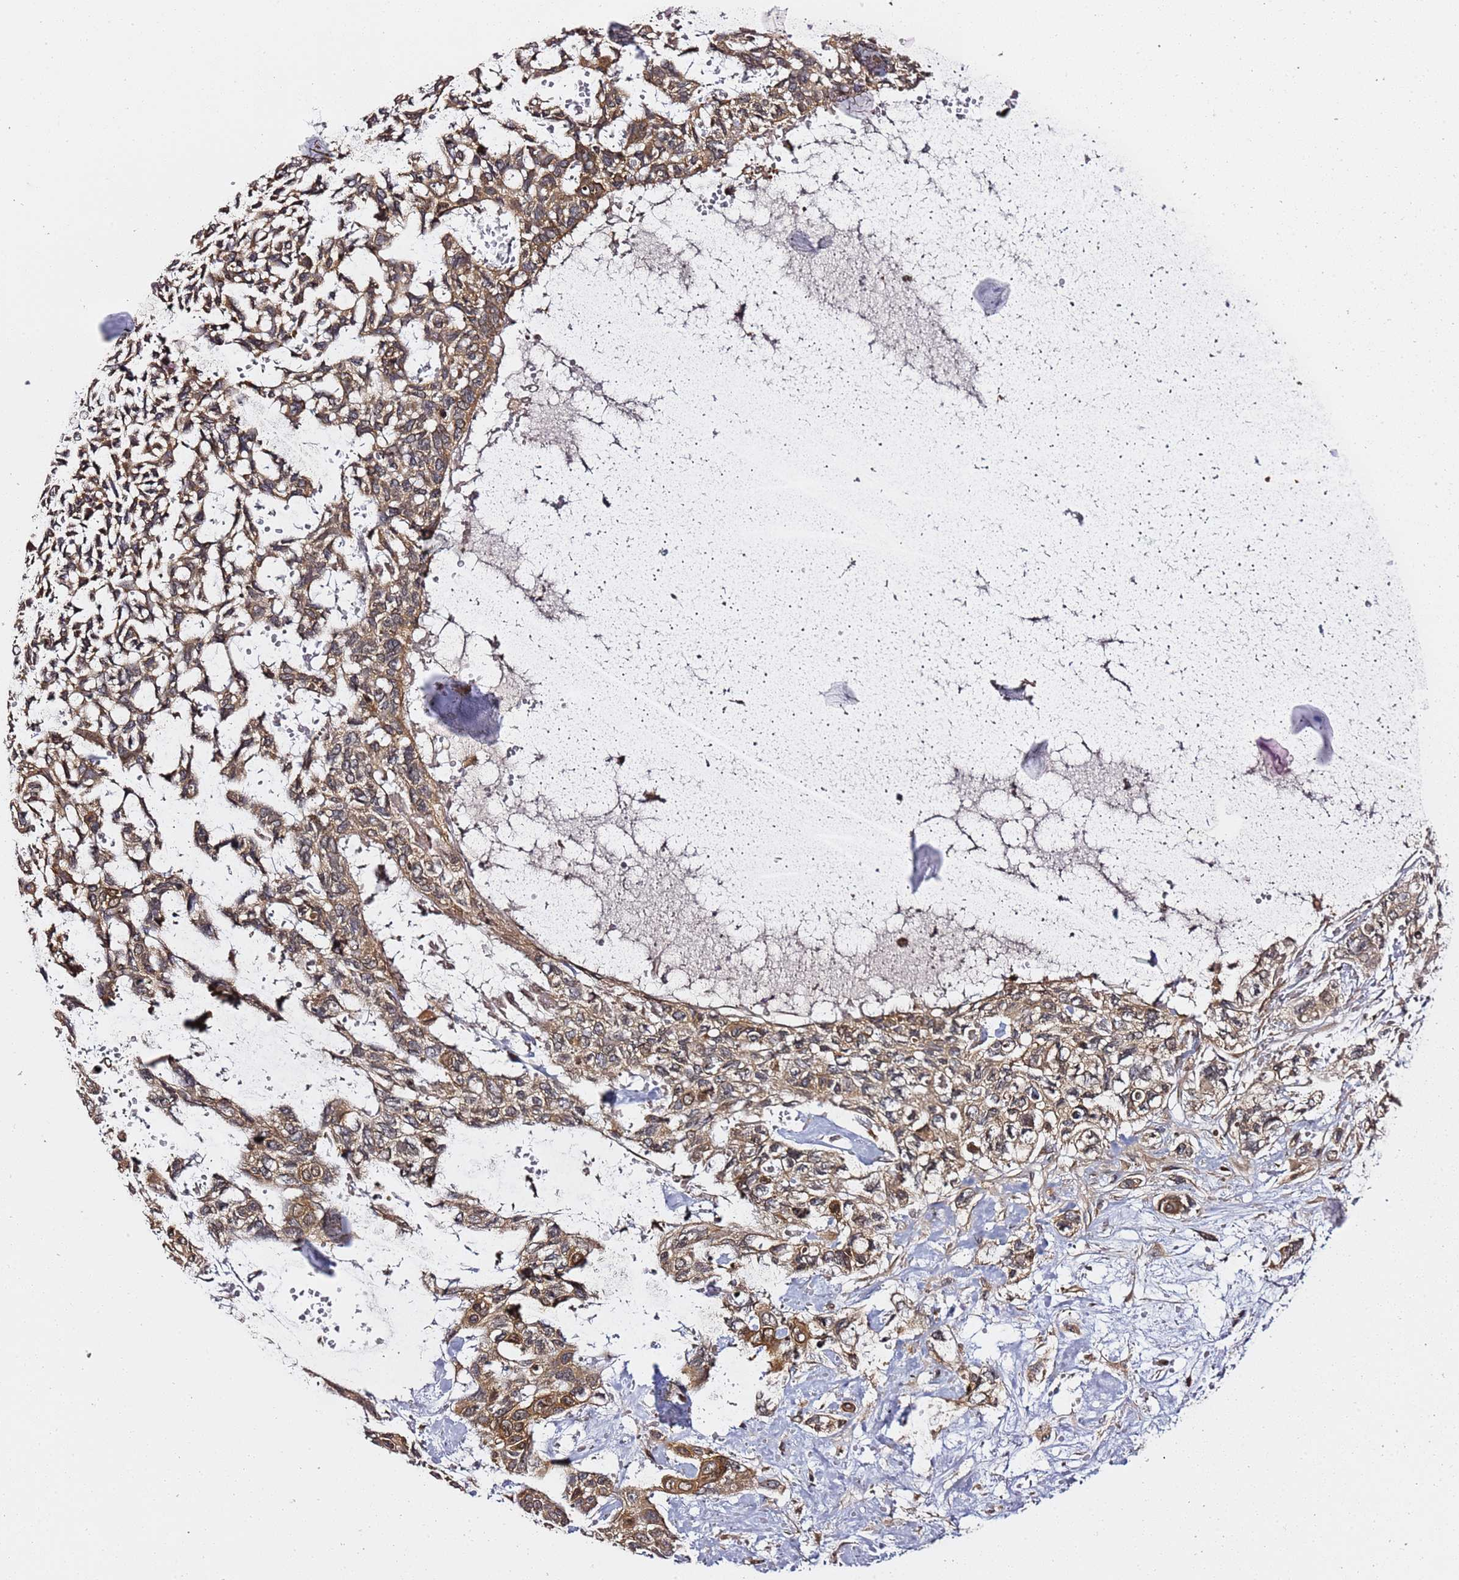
{"staining": {"intensity": "moderate", "quantity": ">75%", "location": "cytoplasmic/membranous"}, "tissue": "skin cancer", "cell_type": "Tumor cells", "image_type": "cancer", "snomed": [{"axis": "morphology", "description": "Basal cell carcinoma"}, {"axis": "topography", "description": "Skin"}], "caption": "Skin basal cell carcinoma stained for a protein (brown) demonstrates moderate cytoplasmic/membranous positive expression in approximately >75% of tumor cells.", "gene": "PRKAB2", "patient": {"sex": "male", "age": 88}}